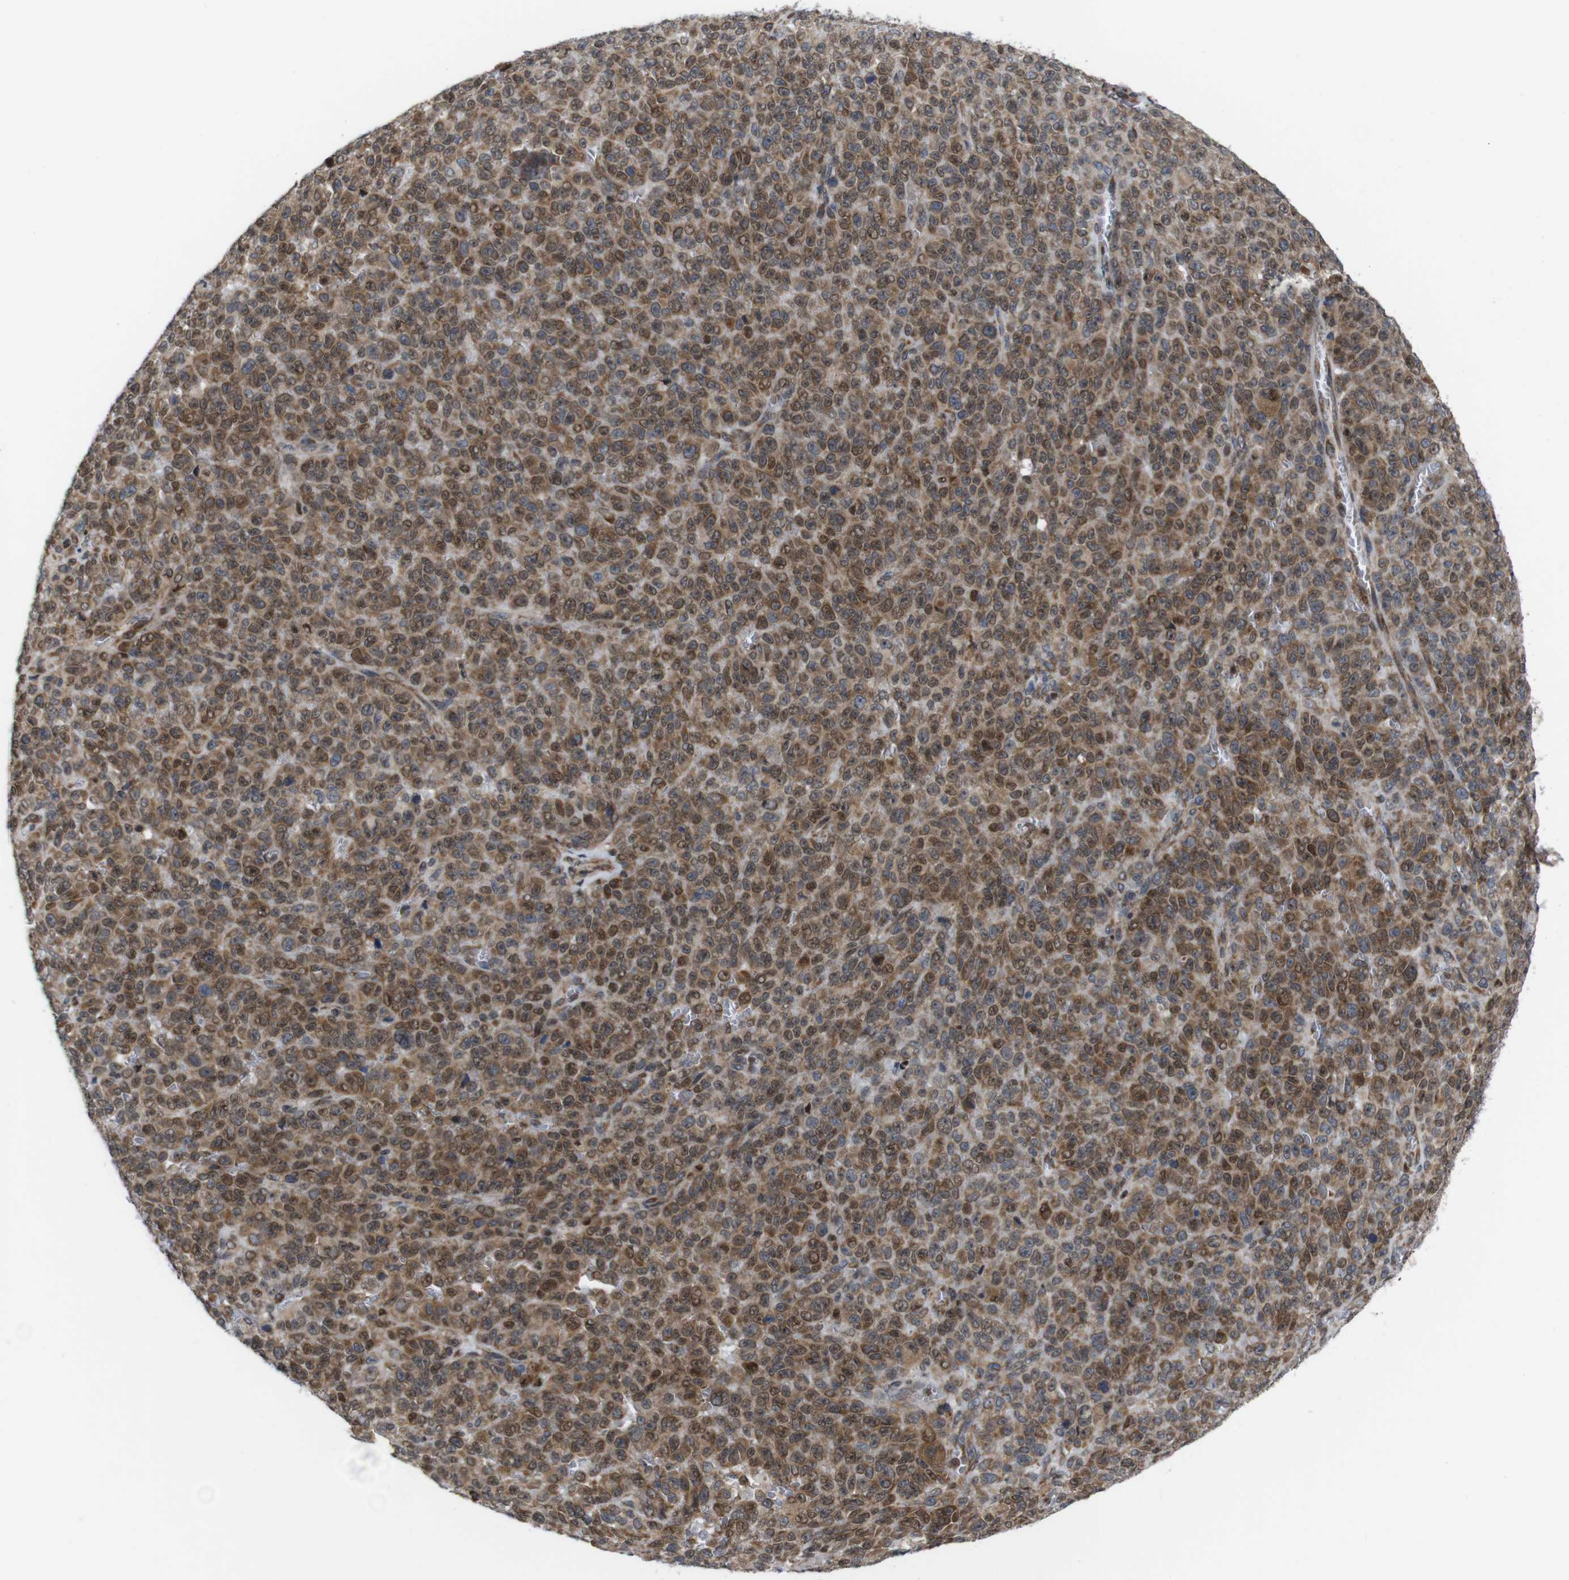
{"staining": {"intensity": "moderate", "quantity": ">75%", "location": "cytoplasmic/membranous,nuclear"}, "tissue": "melanoma", "cell_type": "Tumor cells", "image_type": "cancer", "snomed": [{"axis": "morphology", "description": "Malignant melanoma, NOS"}, {"axis": "topography", "description": "Skin"}], "caption": "Protein staining of malignant melanoma tissue exhibits moderate cytoplasmic/membranous and nuclear staining in approximately >75% of tumor cells. Immunohistochemistry stains the protein of interest in brown and the nuclei are stained blue.", "gene": "PTPN1", "patient": {"sex": "female", "age": 82}}